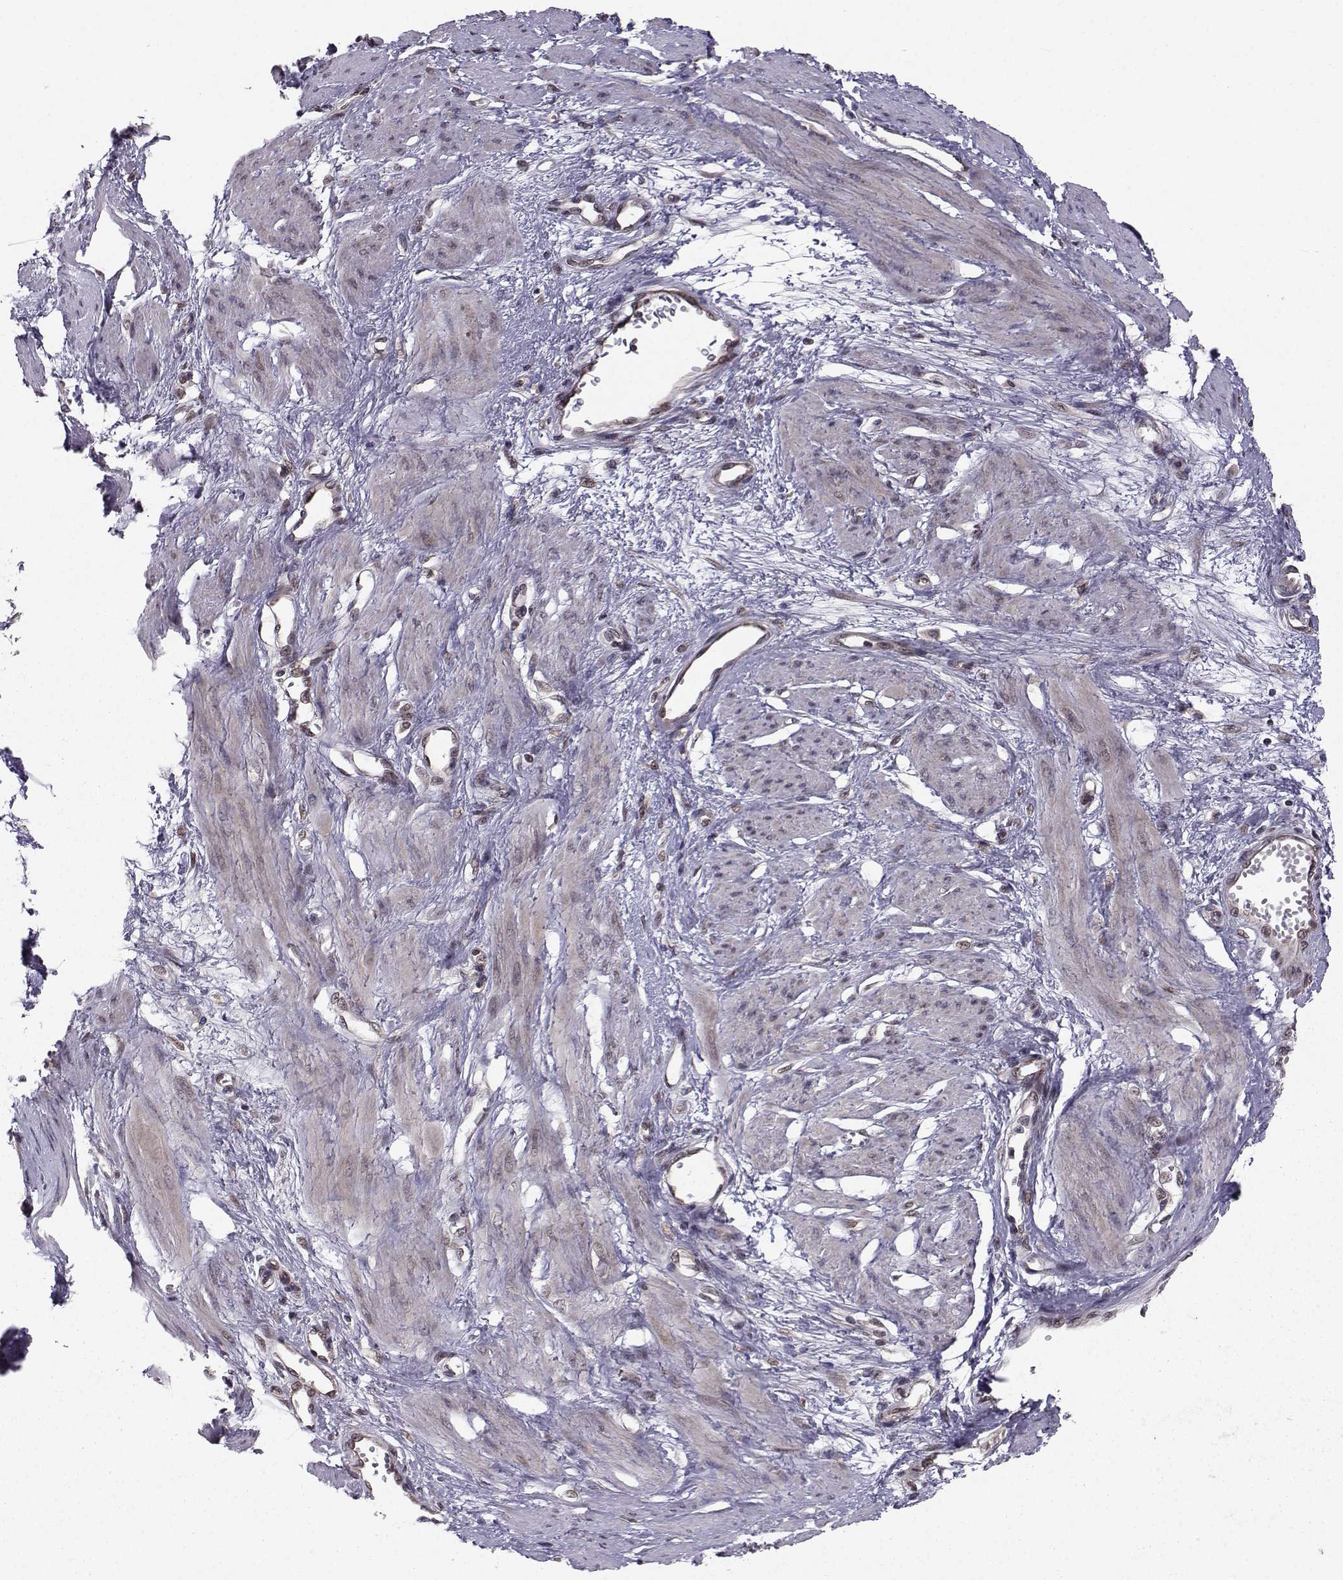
{"staining": {"intensity": "moderate", "quantity": "25%-75%", "location": "nuclear"}, "tissue": "smooth muscle", "cell_type": "Smooth muscle cells", "image_type": "normal", "snomed": [{"axis": "morphology", "description": "Normal tissue, NOS"}, {"axis": "topography", "description": "Smooth muscle"}, {"axis": "topography", "description": "Uterus"}], "caption": "Protein expression analysis of benign human smooth muscle reveals moderate nuclear positivity in approximately 25%-75% of smooth muscle cells. (IHC, brightfield microscopy, high magnification).", "gene": "PKN2", "patient": {"sex": "female", "age": 39}}